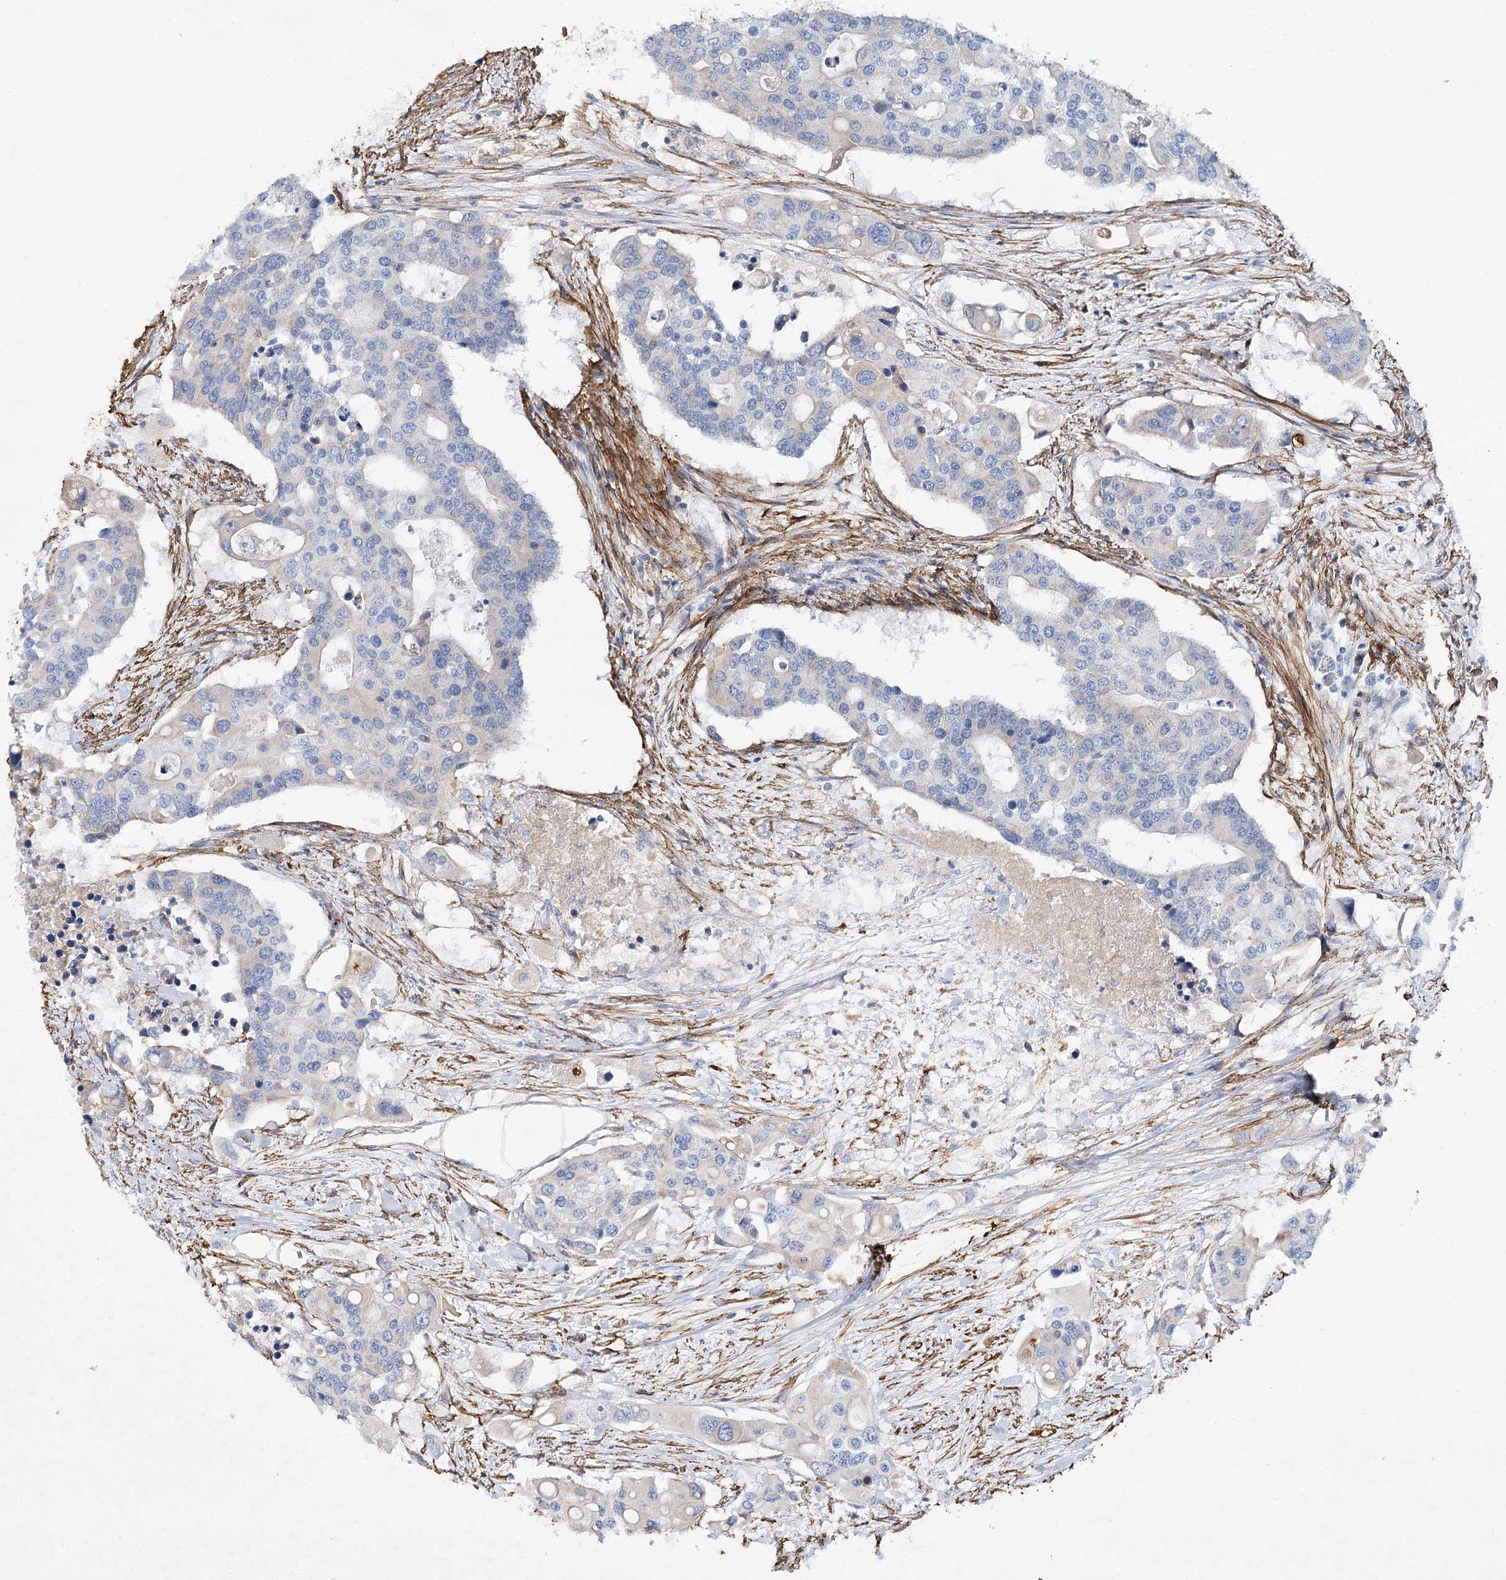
{"staining": {"intensity": "negative", "quantity": "none", "location": "none"}, "tissue": "colorectal cancer", "cell_type": "Tumor cells", "image_type": "cancer", "snomed": [{"axis": "morphology", "description": "Adenocarcinoma, NOS"}, {"axis": "topography", "description": "Colon"}], "caption": "An immunohistochemistry image of colorectal cancer (adenocarcinoma) is shown. There is no staining in tumor cells of colorectal cancer (adenocarcinoma). Nuclei are stained in blue.", "gene": "RTN2", "patient": {"sex": "male", "age": 77}}